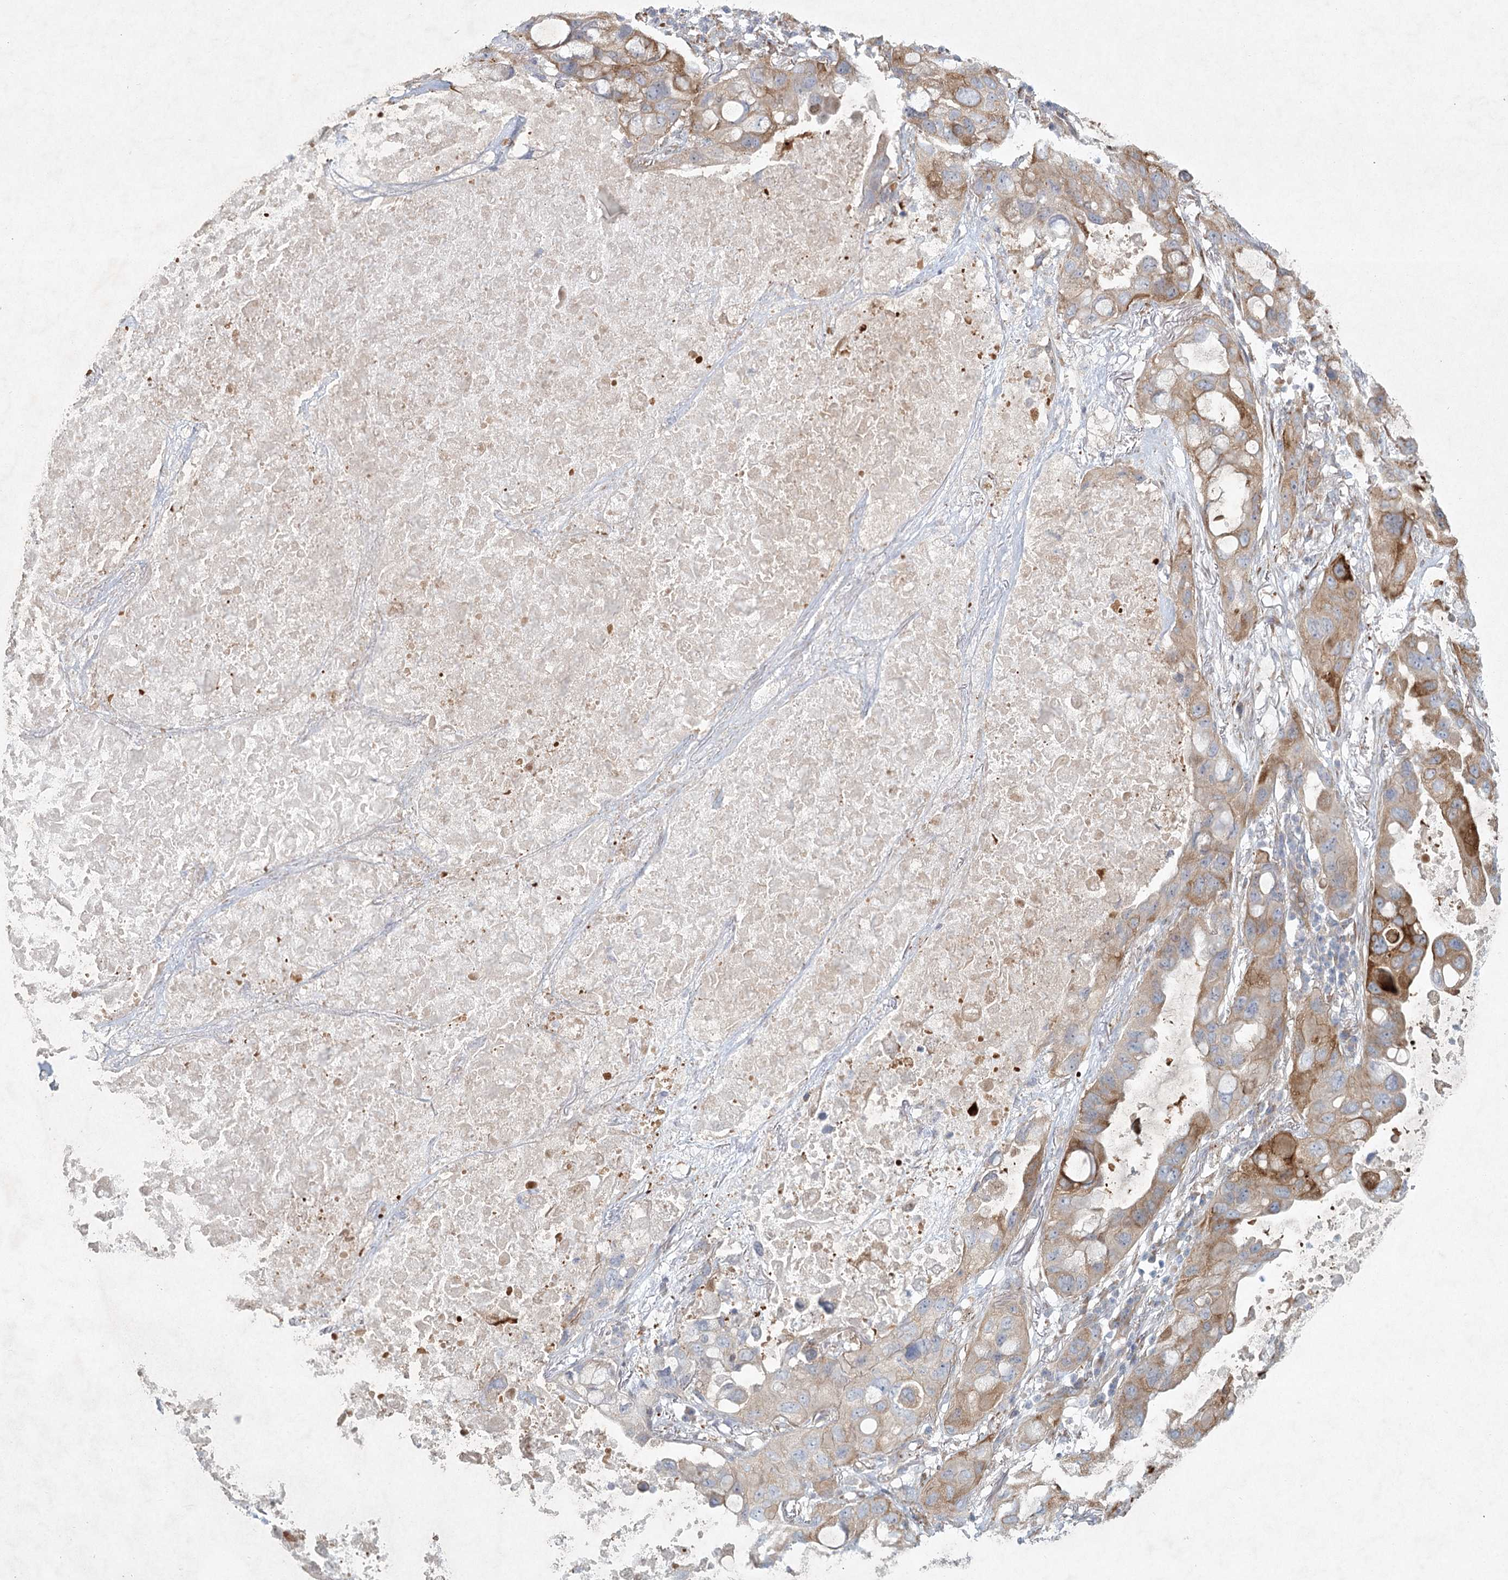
{"staining": {"intensity": "moderate", "quantity": "25%-75%", "location": "cytoplasmic/membranous"}, "tissue": "lung cancer", "cell_type": "Tumor cells", "image_type": "cancer", "snomed": [{"axis": "morphology", "description": "Squamous cell carcinoma, NOS"}, {"axis": "topography", "description": "Lung"}], "caption": "IHC image of squamous cell carcinoma (lung) stained for a protein (brown), which exhibits medium levels of moderate cytoplasmic/membranous positivity in about 25%-75% of tumor cells.", "gene": "FAM110C", "patient": {"sex": "female", "age": 73}}